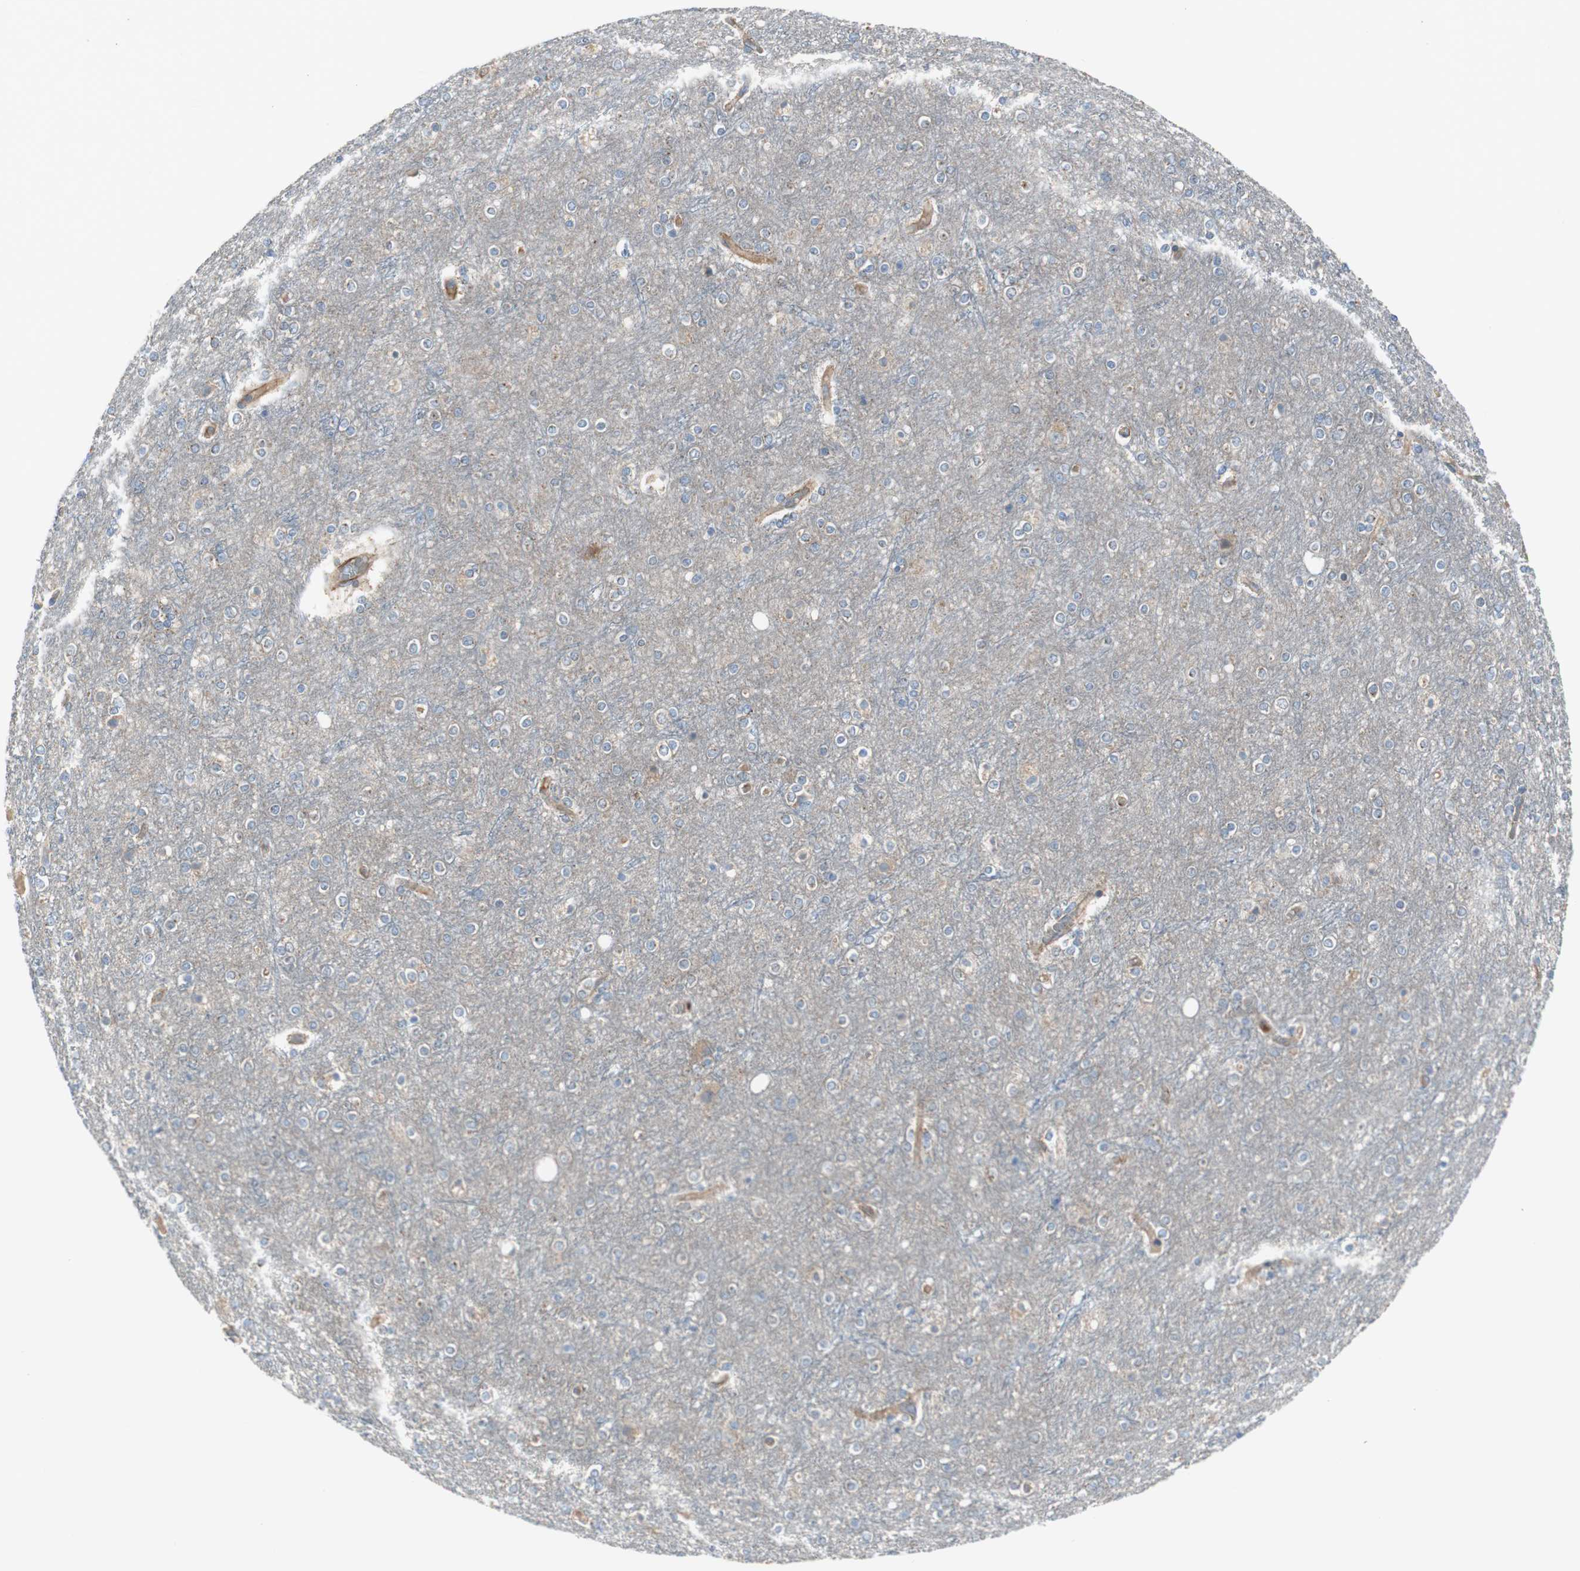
{"staining": {"intensity": "weak", "quantity": "25%-75%", "location": "cytoplasmic/membranous"}, "tissue": "cerebral cortex", "cell_type": "Endothelial cells", "image_type": "normal", "snomed": [{"axis": "morphology", "description": "Normal tissue, NOS"}, {"axis": "topography", "description": "Cerebral cortex"}], "caption": "Immunohistochemistry (DAB) staining of unremarkable human cerebral cortex exhibits weak cytoplasmic/membranous protein expression in about 25%-75% of endothelial cells.", "gene": "SRCIN1", "patient": {"sex": "female", "age": 54}}